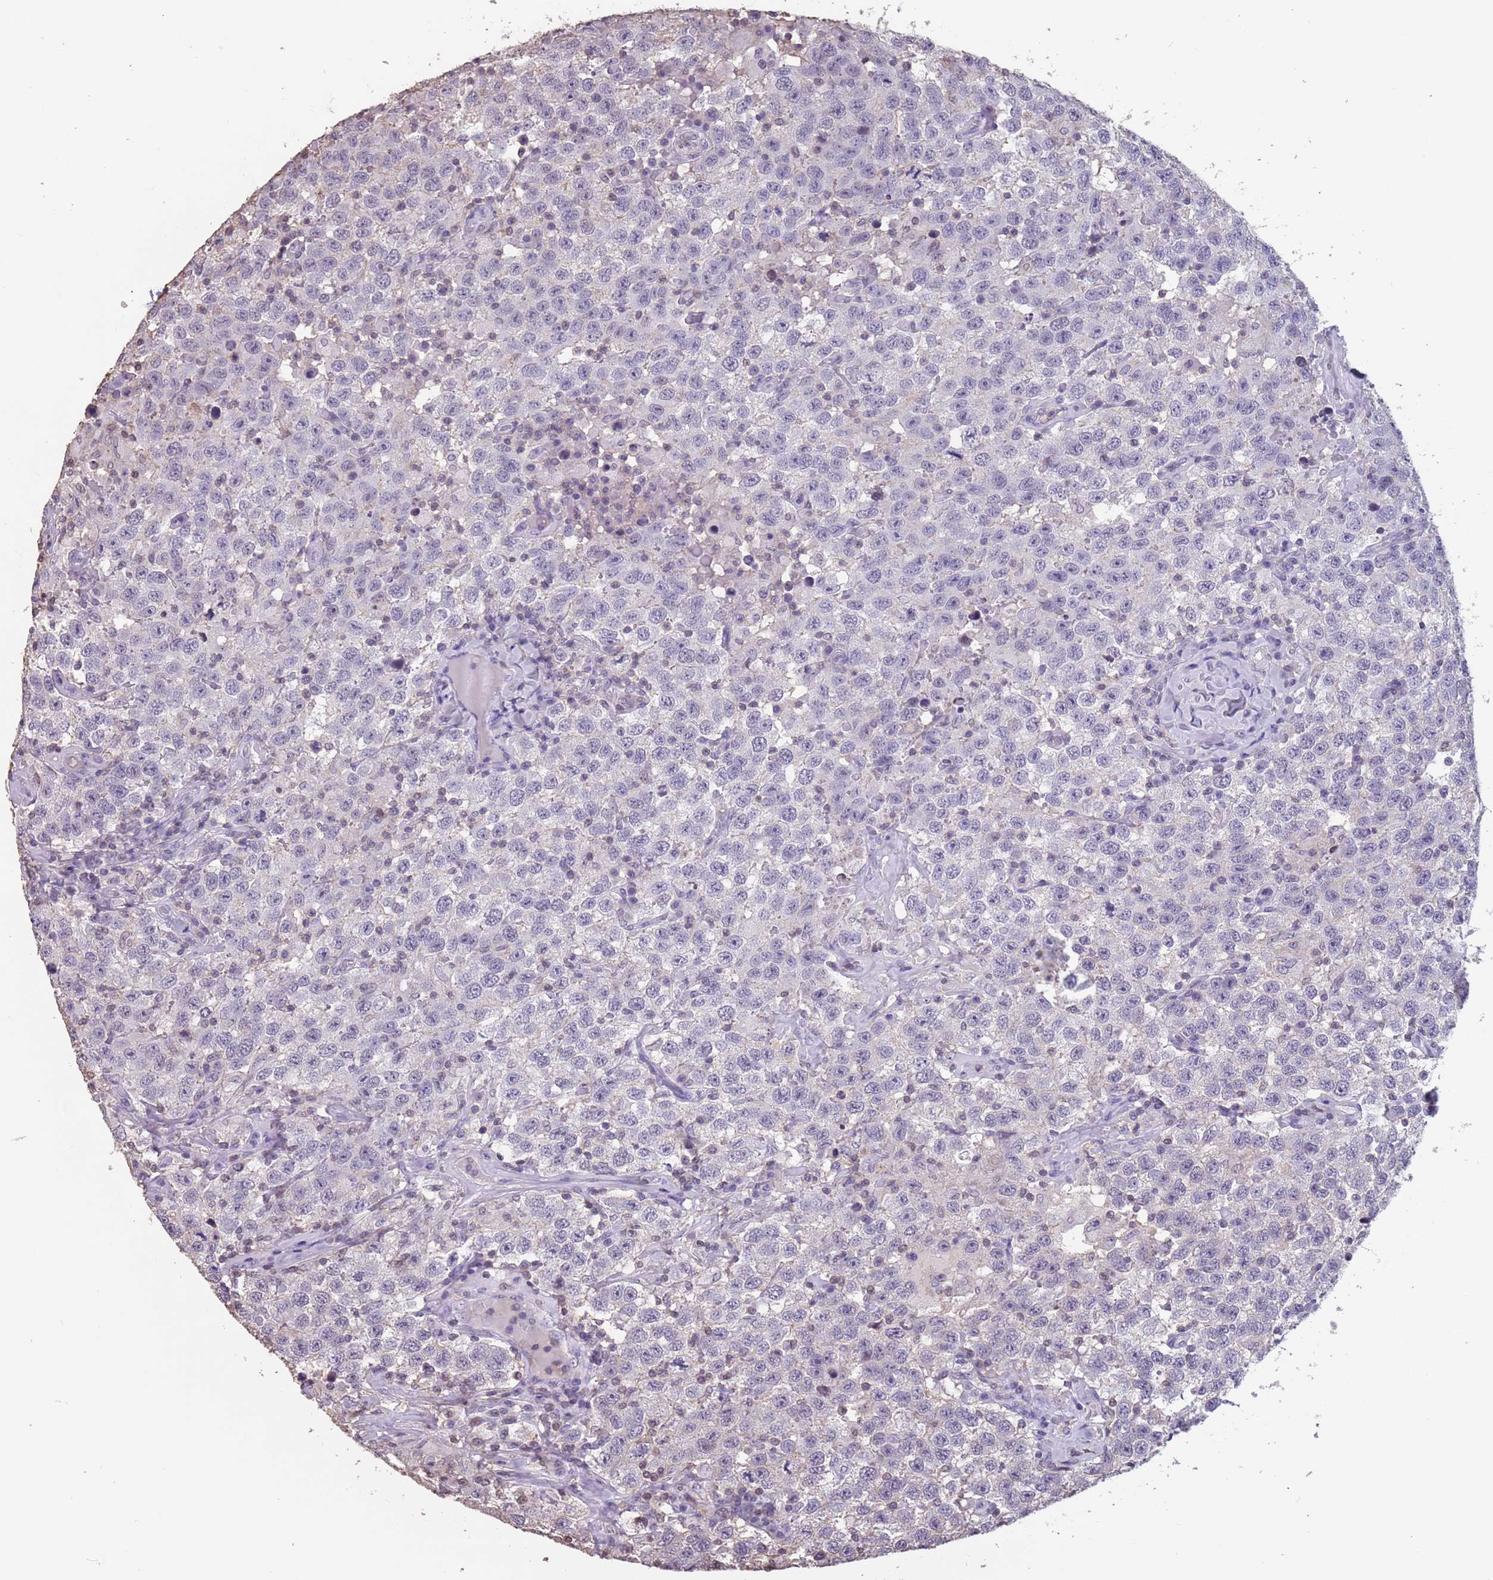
{"staining": {"intensity": "negative", "quantity": "none", "location": "none"}, "tissue": "testis cancer", "cell_type": "Tumor cells", "image_type": "cancer", "snomed": [{"axis": "morphology", "description": "Seminoma, NOS"}, {"axis": "topography", "description": "Testis"}], "caption": "Immunohistochemical staining of testis cancer (seminoma) demonstrates no significant staining in tumor cells.", "gene": "SUN5", "patient": {"sex": "male", "age": 41}}